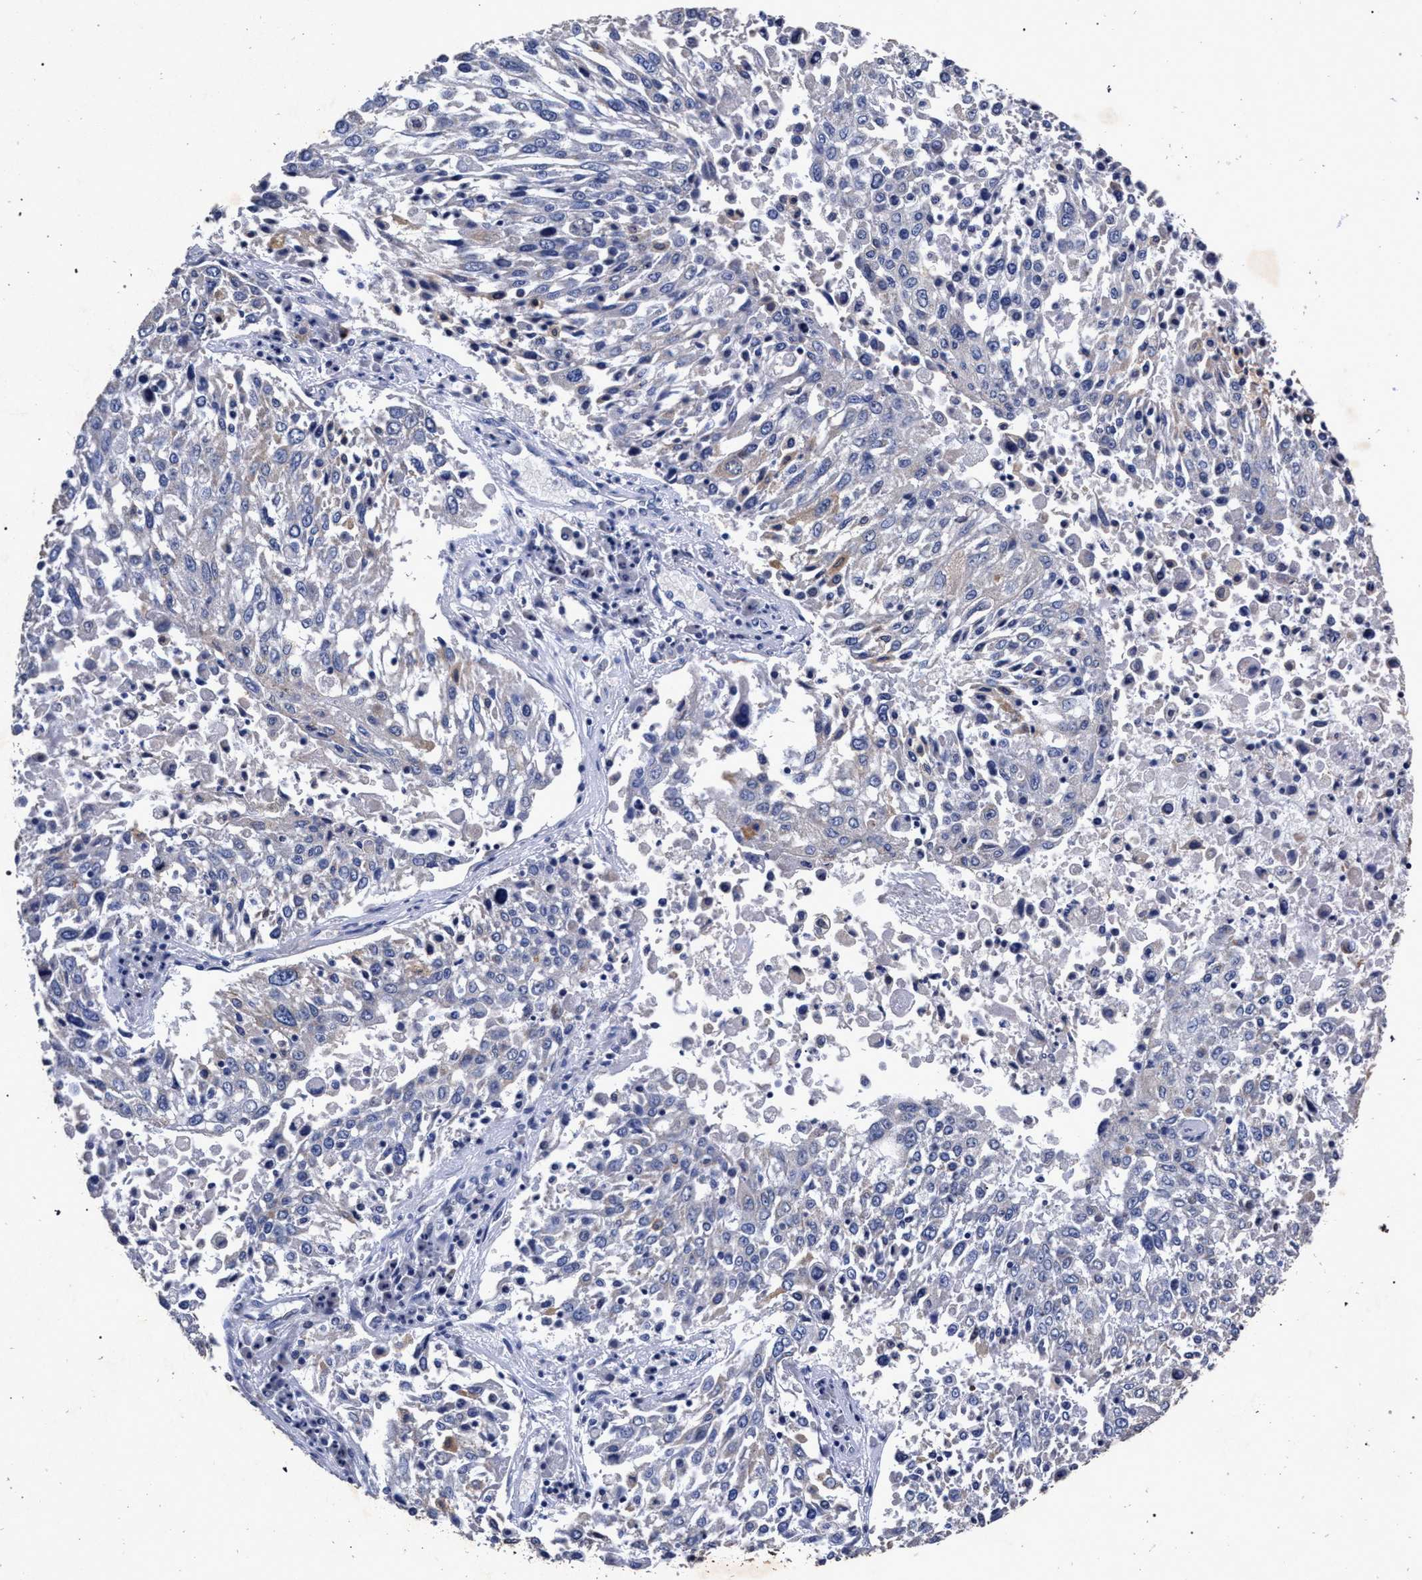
{"staining": {"intensity": "negative", "quantity": "none", "location": "none"}, "tissue": "lung cancer", "cell_type": "Tumor cells", "image_type": "cancer", "snomed": [{"axis": "morphology", "description": "Squamous cell carcinoma, NOS"}, {"axis": "topography", "description": "Lung"}], "caption": "Tumor cells are negative for protein expression in human lung cancer (squamous cell carcinoma).", "gene": "ATP1A2", "patient": {"sex": "male", "age": 65}}